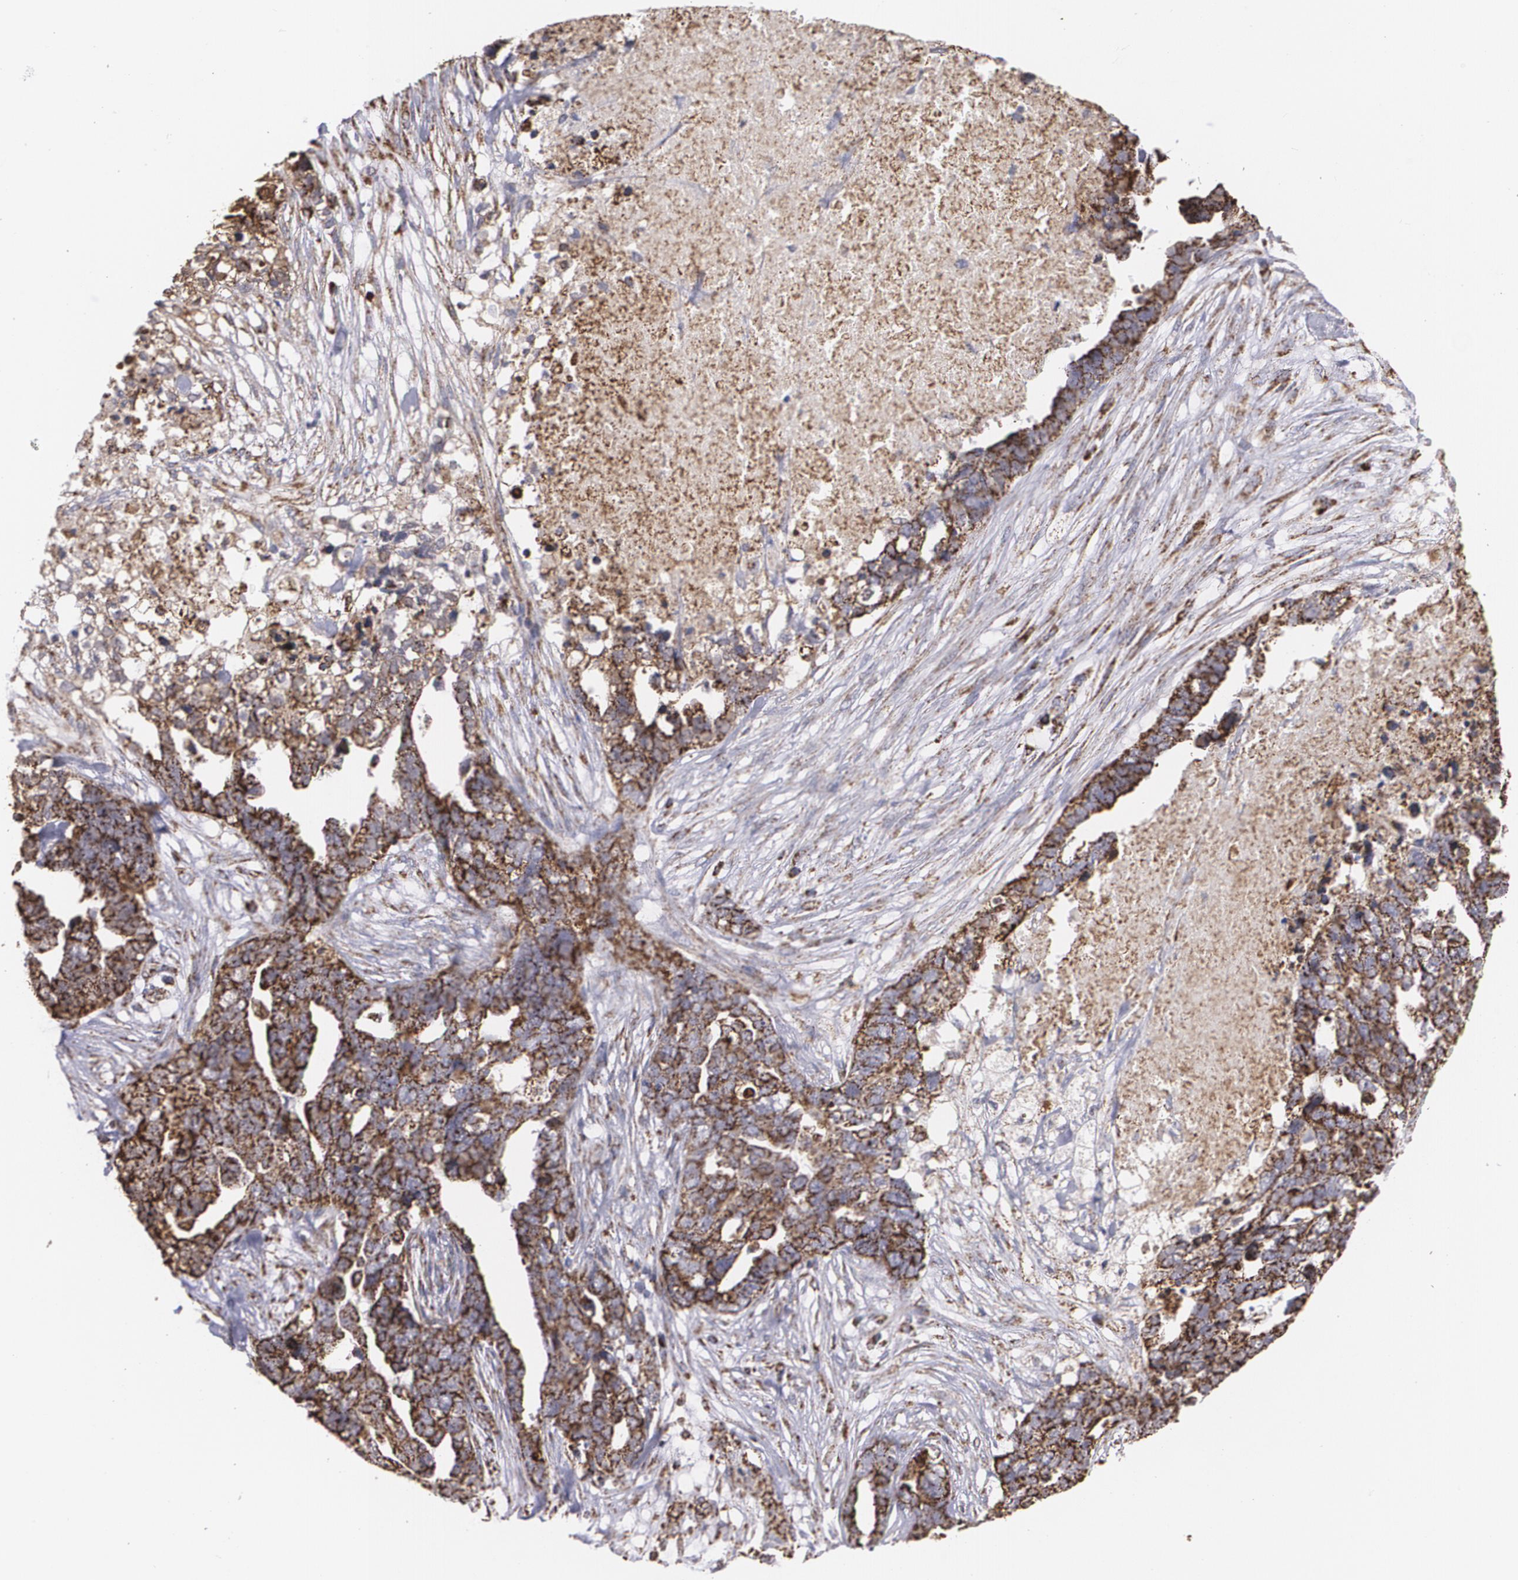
{"staining": {"intensity": "moderate", "quantity": ">75%", "location": "cytoplasmic/membranous"}, "tissue": "ovarian cancer", "cell_type": "Tumor cells", "image_type": "cancer", "snomed": [{"axis": "morphology", "description": "Normal tissue, NOS"}, {"axis": "morphology", "description": "Cystadenocarcinoma, serous, NOS"}, {"axis": "topography", "description": "Fallopian tube"}, {"axis": "topography", "description": "Ovary"}], "caption": "Tumor cells demonstrate medium levels of moderate cytoplasmic/membranous expression in approximately >75% of cells in serous cystadenocarcinoma (ovarian). Nuclei are stained in blue.", "gene": "HSPD1", "patient": {"sex": "female", "age": 56}}